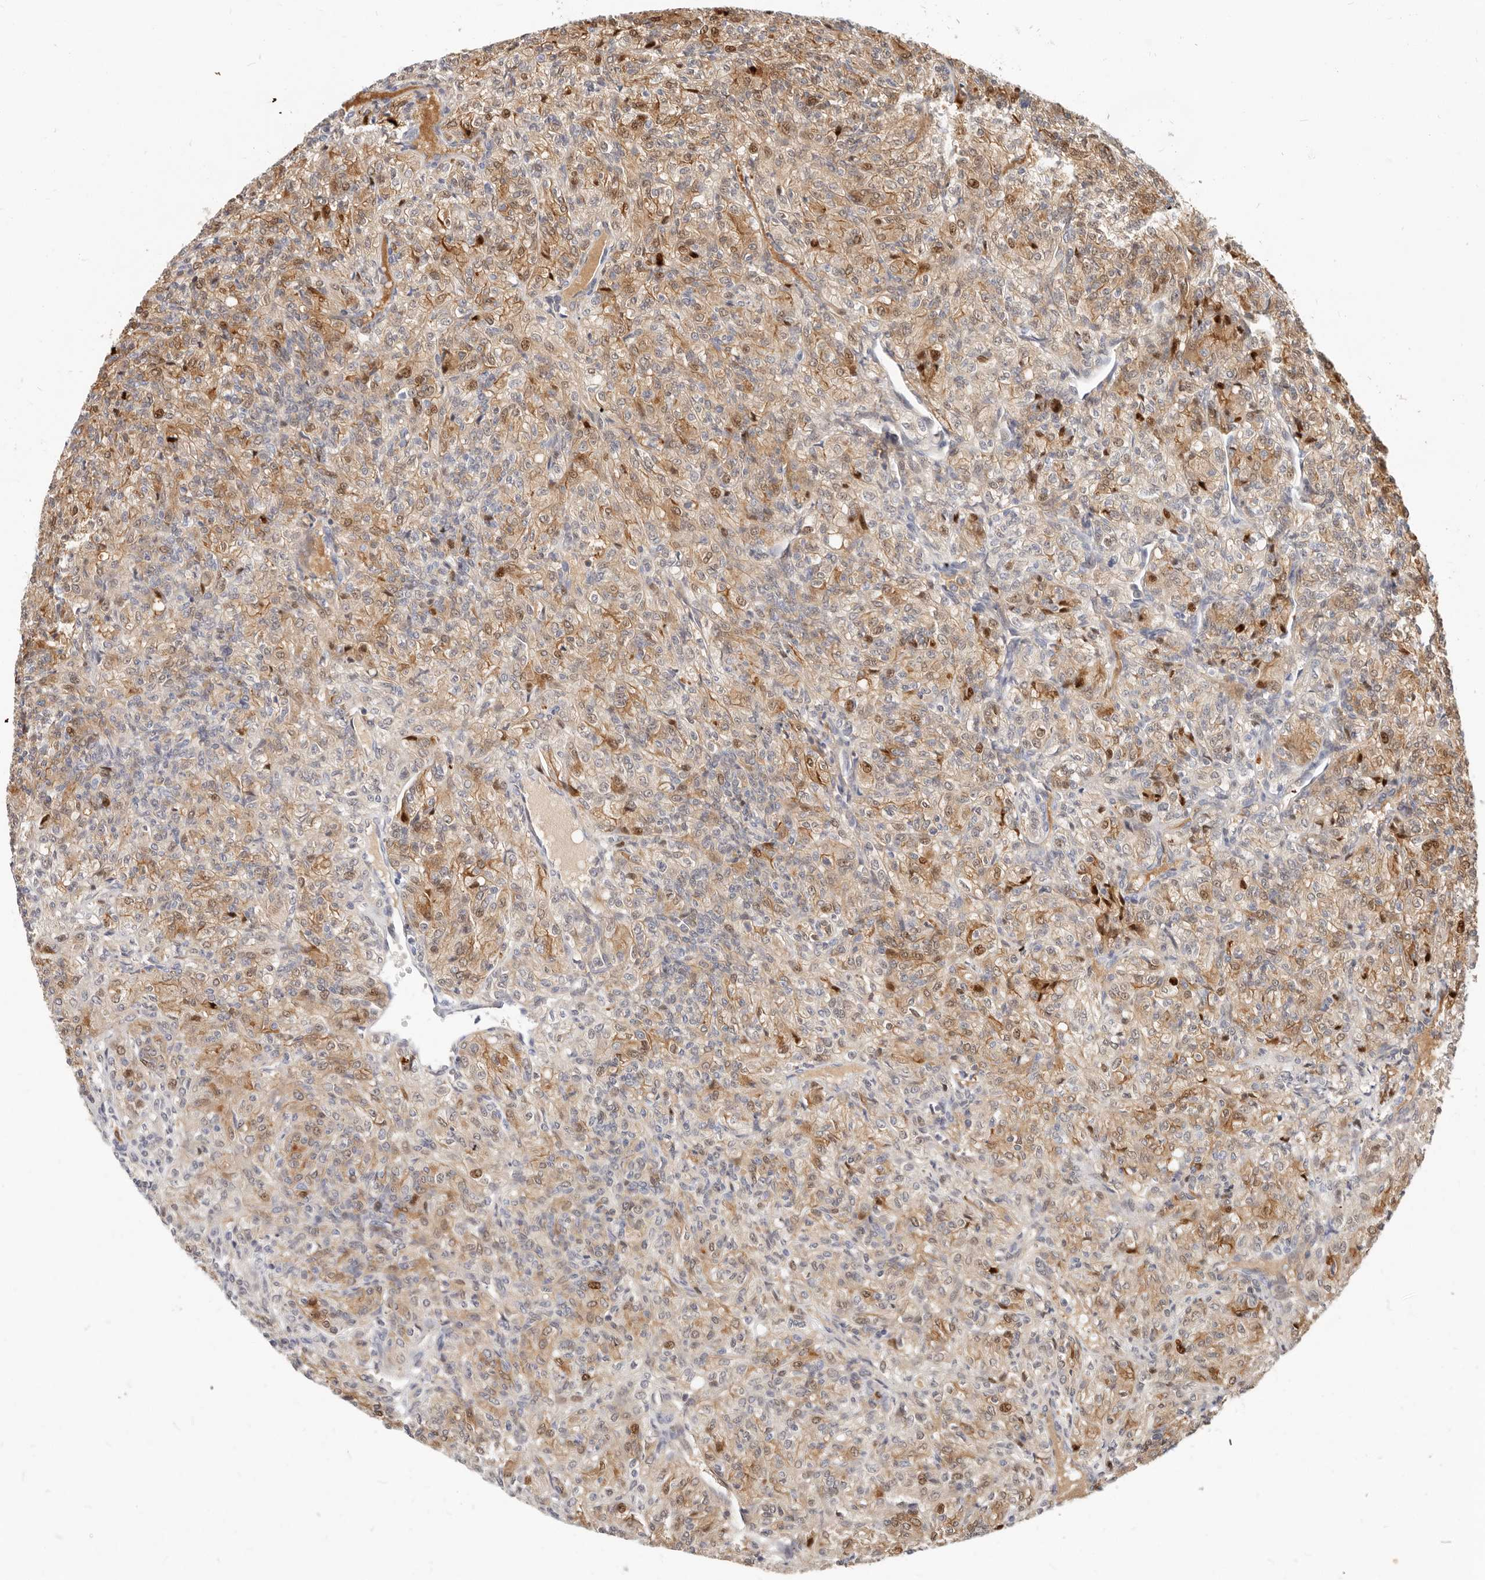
{"staining": {"intensity": "moderate", "quantity": ">75%", "location": "cytoplasmic/membranous,nuclear"}, "tissue": "renal cancer", "cell_type": "Tumor cells", "image_type": "cancer", "snomed": [{"axis": "morphology", "description": "Adenocarcinoma, NOS"}, {"axis": "topography", "description": "Kidney"}], "caption": "This photomicrograph reveals IHC staining of renal adenocarcinoma, with medium moderate cytoplasmic/membranous and nuclear positivity in approximately >75% of tumor cells.", "gene": "ZRANB1", "patient": {"sex": "male", "age": 77}}